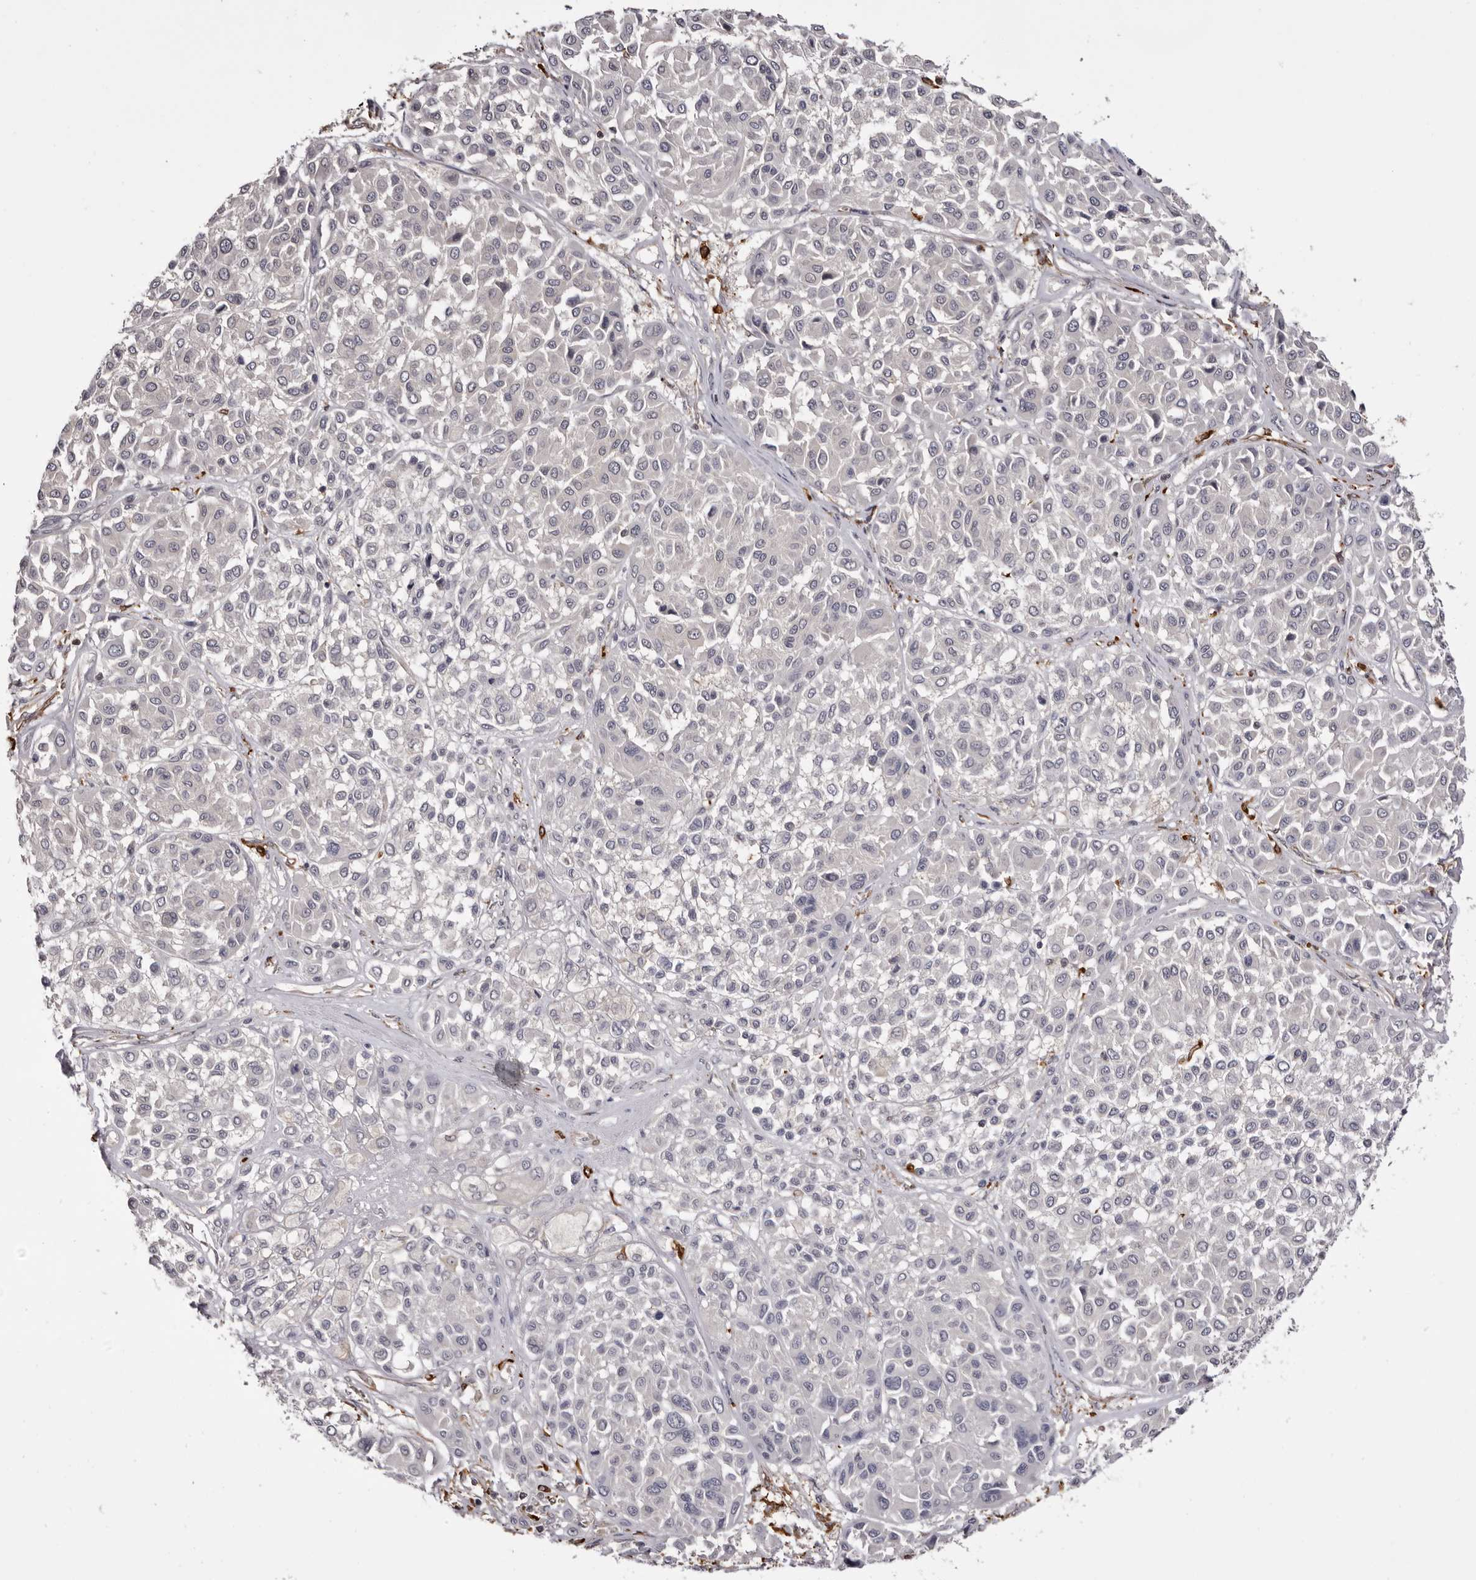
{"staining": {"intensity": "negative", "quantity": "none", "location": "none"}, "tissue": "melanoma", "cell_type": "Tumor cells", "image_type": "cancer", "snomed": [{"axis": "morphology", "description": "Malignant melanoma, Metastatic site"}, {"axis": "topography", "description": "Soft tissue"}], "caption": "An IHC micrograph of malignant melanoma (metastatic site) is shown. There is no staining in tumor cells of malignant melanoma (metastatic site).", "gene": "TNNI1", "patient": {"sex": "male", "age": 41}}